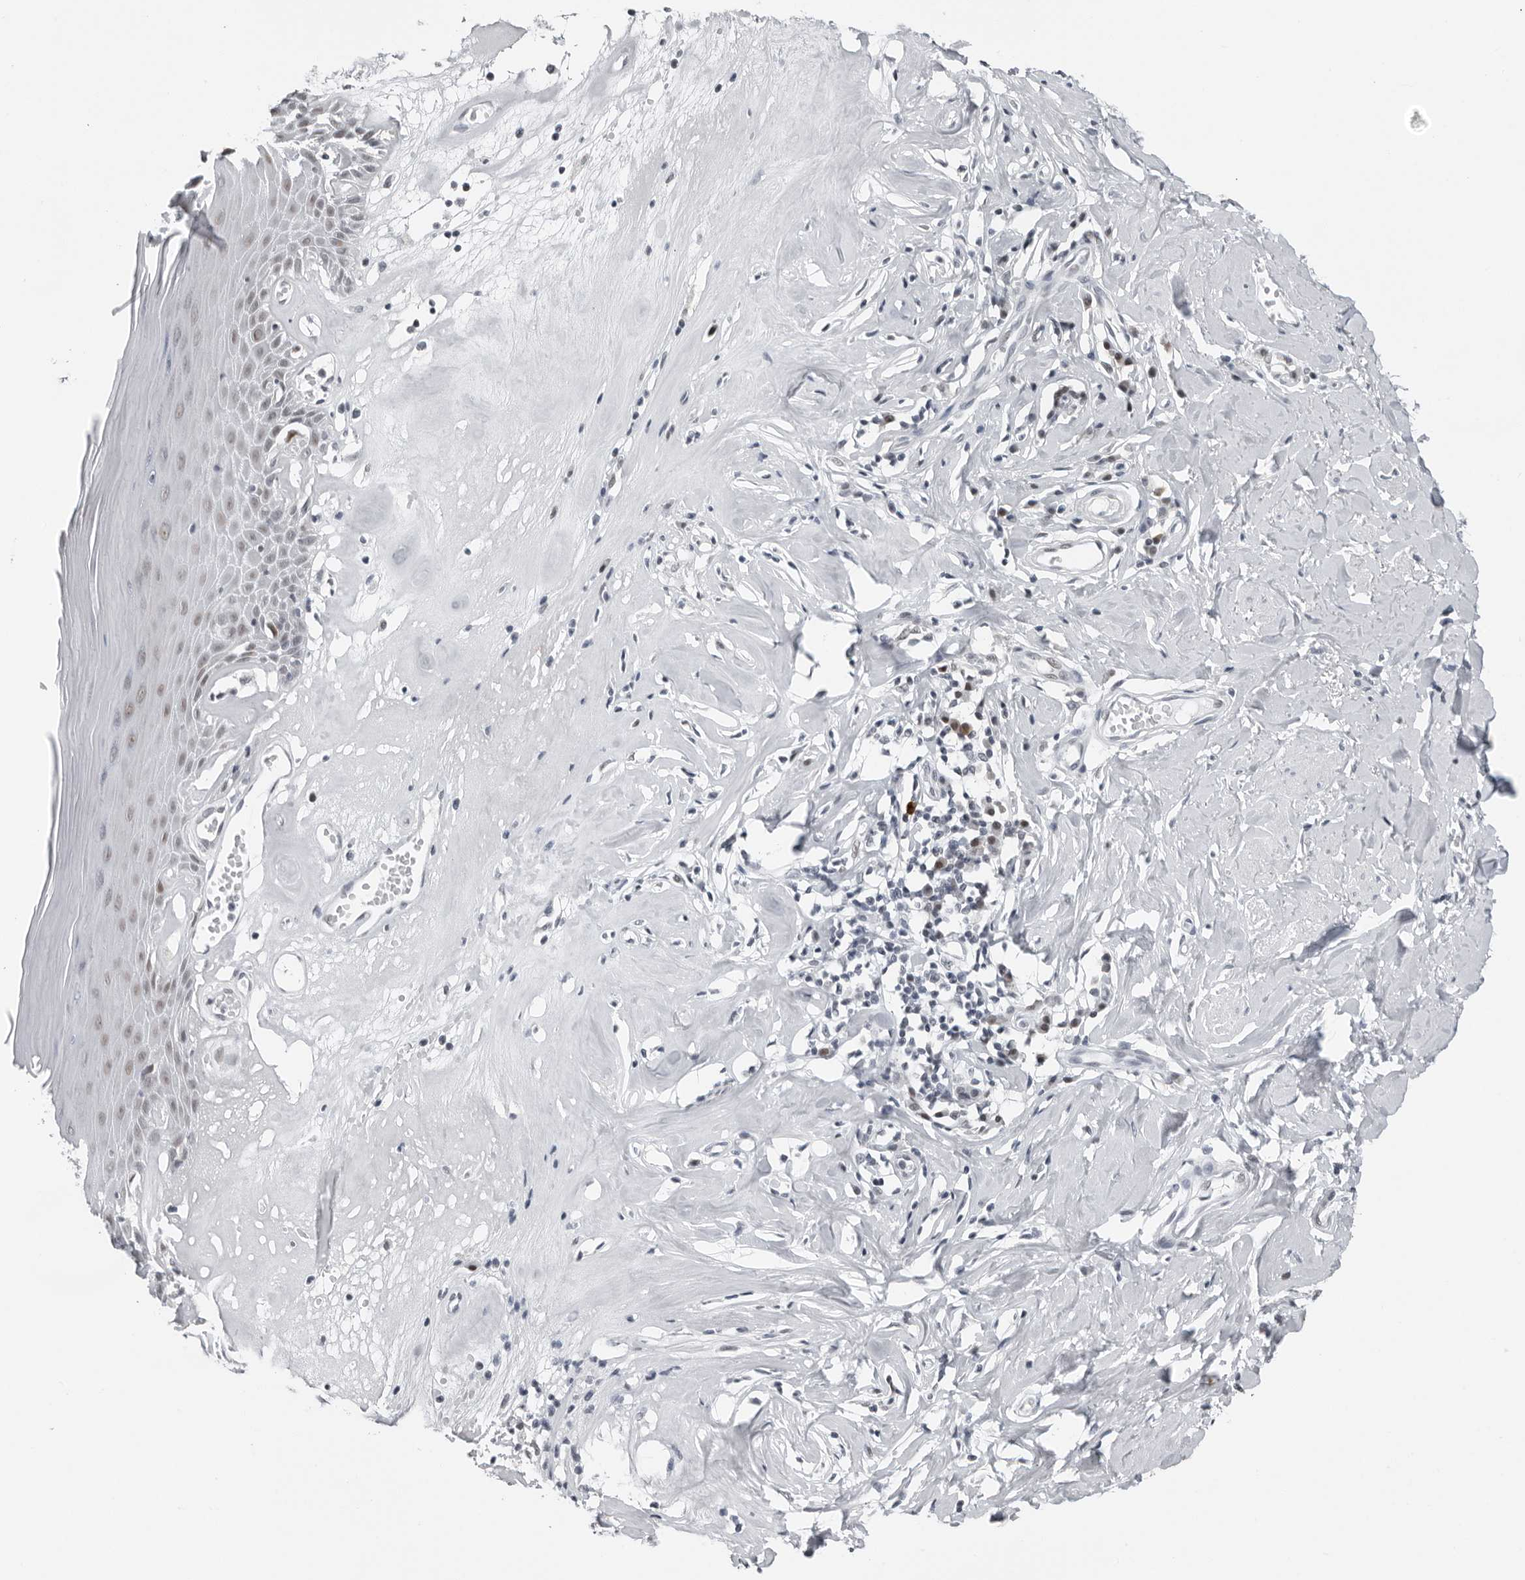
{"staining": {"intensity": "moderate", "quantity": "25%-75%", "location": "nuclear"}, "tissue": "skin", "cell_type": "Epidermal cells", "image_type": "normal", "snomed": [{"axis": "morphology", "description": "Normal tissue, NOS"}, {"axis": "morphology", "description": "Inflammation, NOS"}, {"axis": "topography", "description": "Vulva"}], "caption": "Moderate nuclear staining is seen in approximately 25%-75% of epidermal cells in unremarkable skin. The staining is performed using DAB brown chromogen to label protein expression. The nuclei are counter-stained blue using hematoxylin.", "gene": "PPP1R42", "patient": {"sex": "female", "age": 84}}